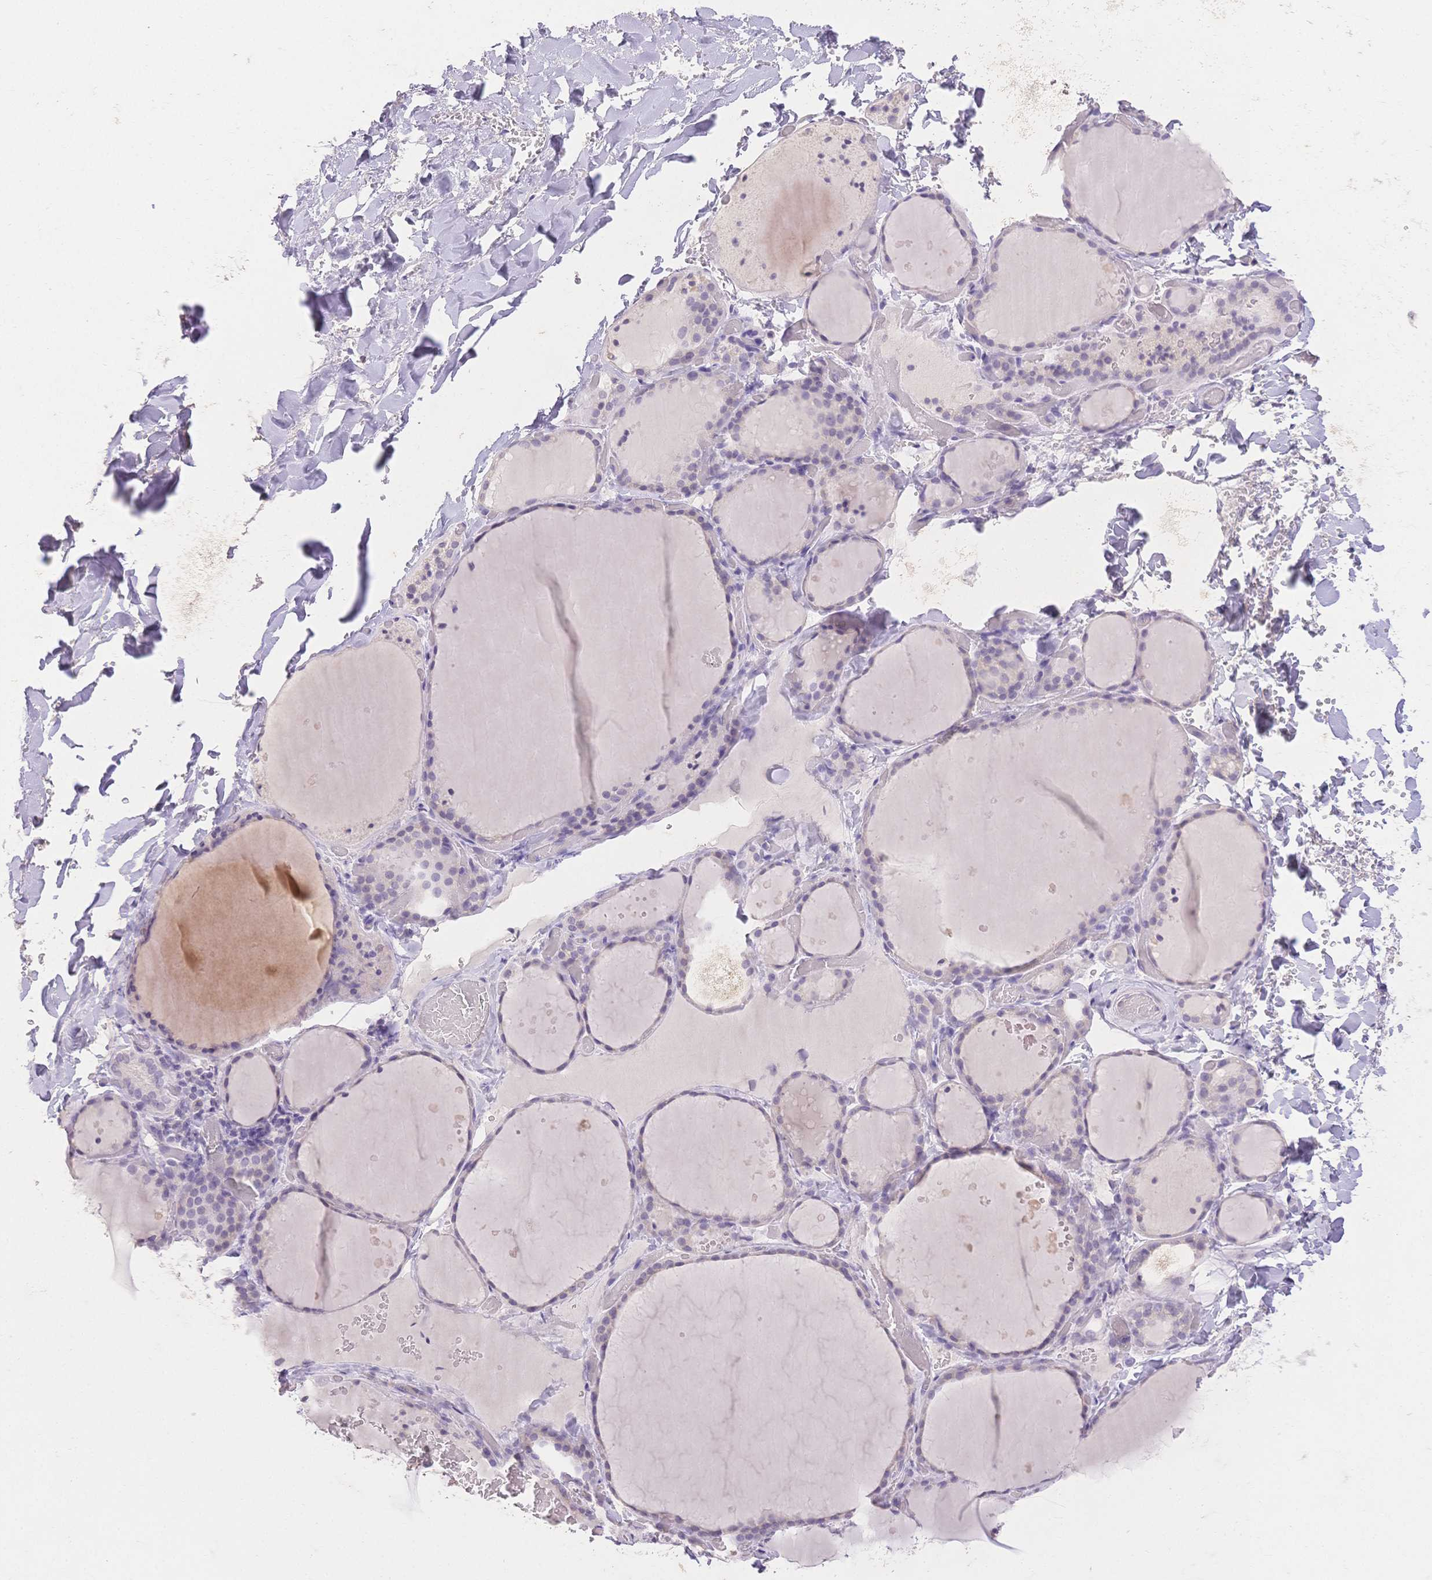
{"staining": {"intensity": "negative", "quantity": "none", "location": "none"}, "tissue": "thyroid gland", "cell_type": "Glandular cells", "image_type": "normal", "snomed": [{"axis": "morphology", "description": "Normal tissue, NOS"}, {"axis": "topography", "description": "Thyroid gland"}], "caption": "This histopathology image is of unremarkable thyroid gland stained with IHC to label a protein in brown with the nuclei are counter-stained blue. There is no staining in glandular cells. The staining was performed using DAB to visualize the protein expression in brown, while the nuclei were stained in blue with hematoxylin (Magnification: 20x).", "gene": "SUV39H2", "patient": {"sex": "female", "age": 36}}